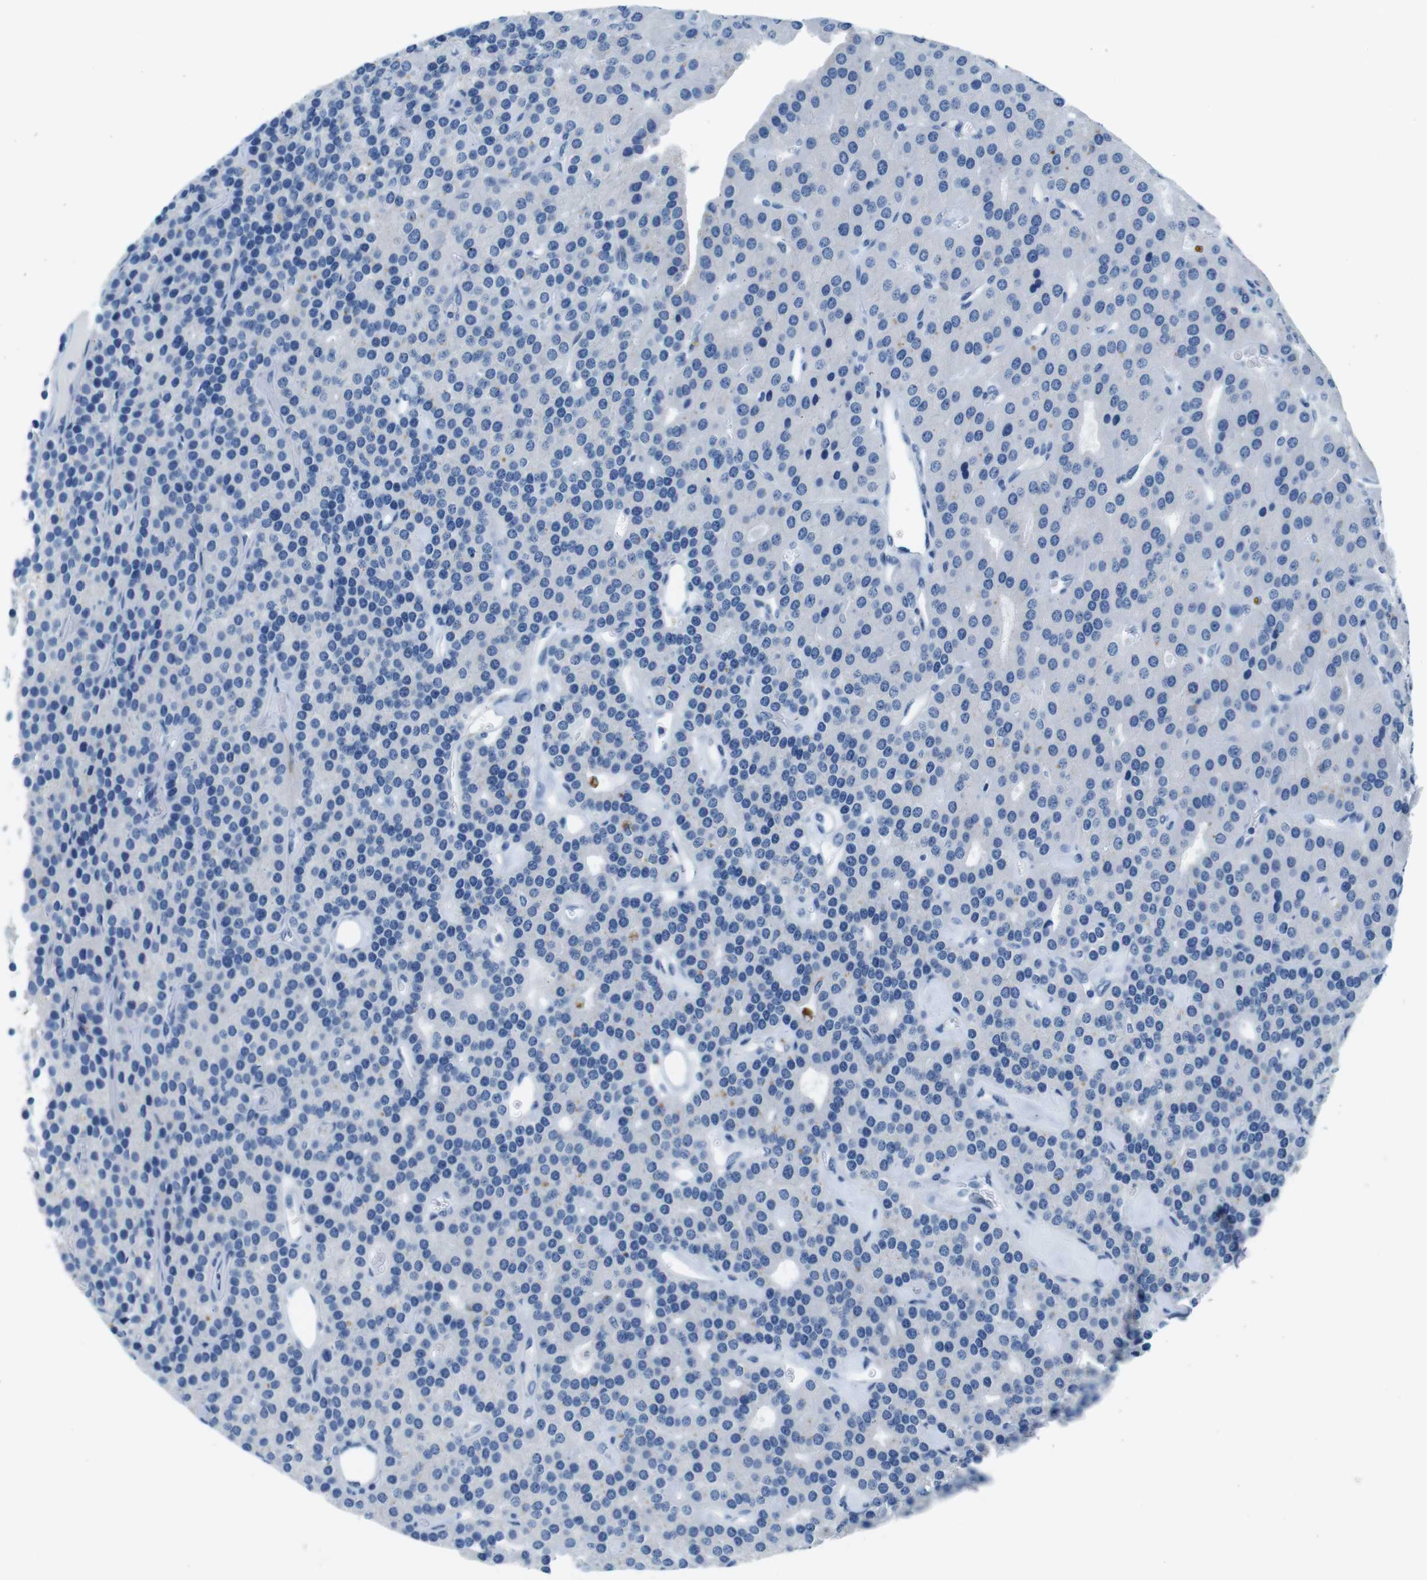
{"staining": {"intensity": "moderate", "quantity": "<25%", "location": "cytoplasmic/membranous"}, "tissue": "parathyroid gland", "cell_type": "Glandular cells", "image_type": "normal", "snomed": [{"axis": "morphology", "description": "Normal tissue, NOS"}, {"axis": "morphology", "description": "Adenoma, NOS"}, {"axis": "topography", "description": "Parathyroid gland"}], "caption": "Protein staining of benign parathyroid gland displays moderate cytoplasmic/membranous positivity in about <25% of glandular cells.", "gene": "IGHD", "patient": {"sex": "female", "age": 86}}